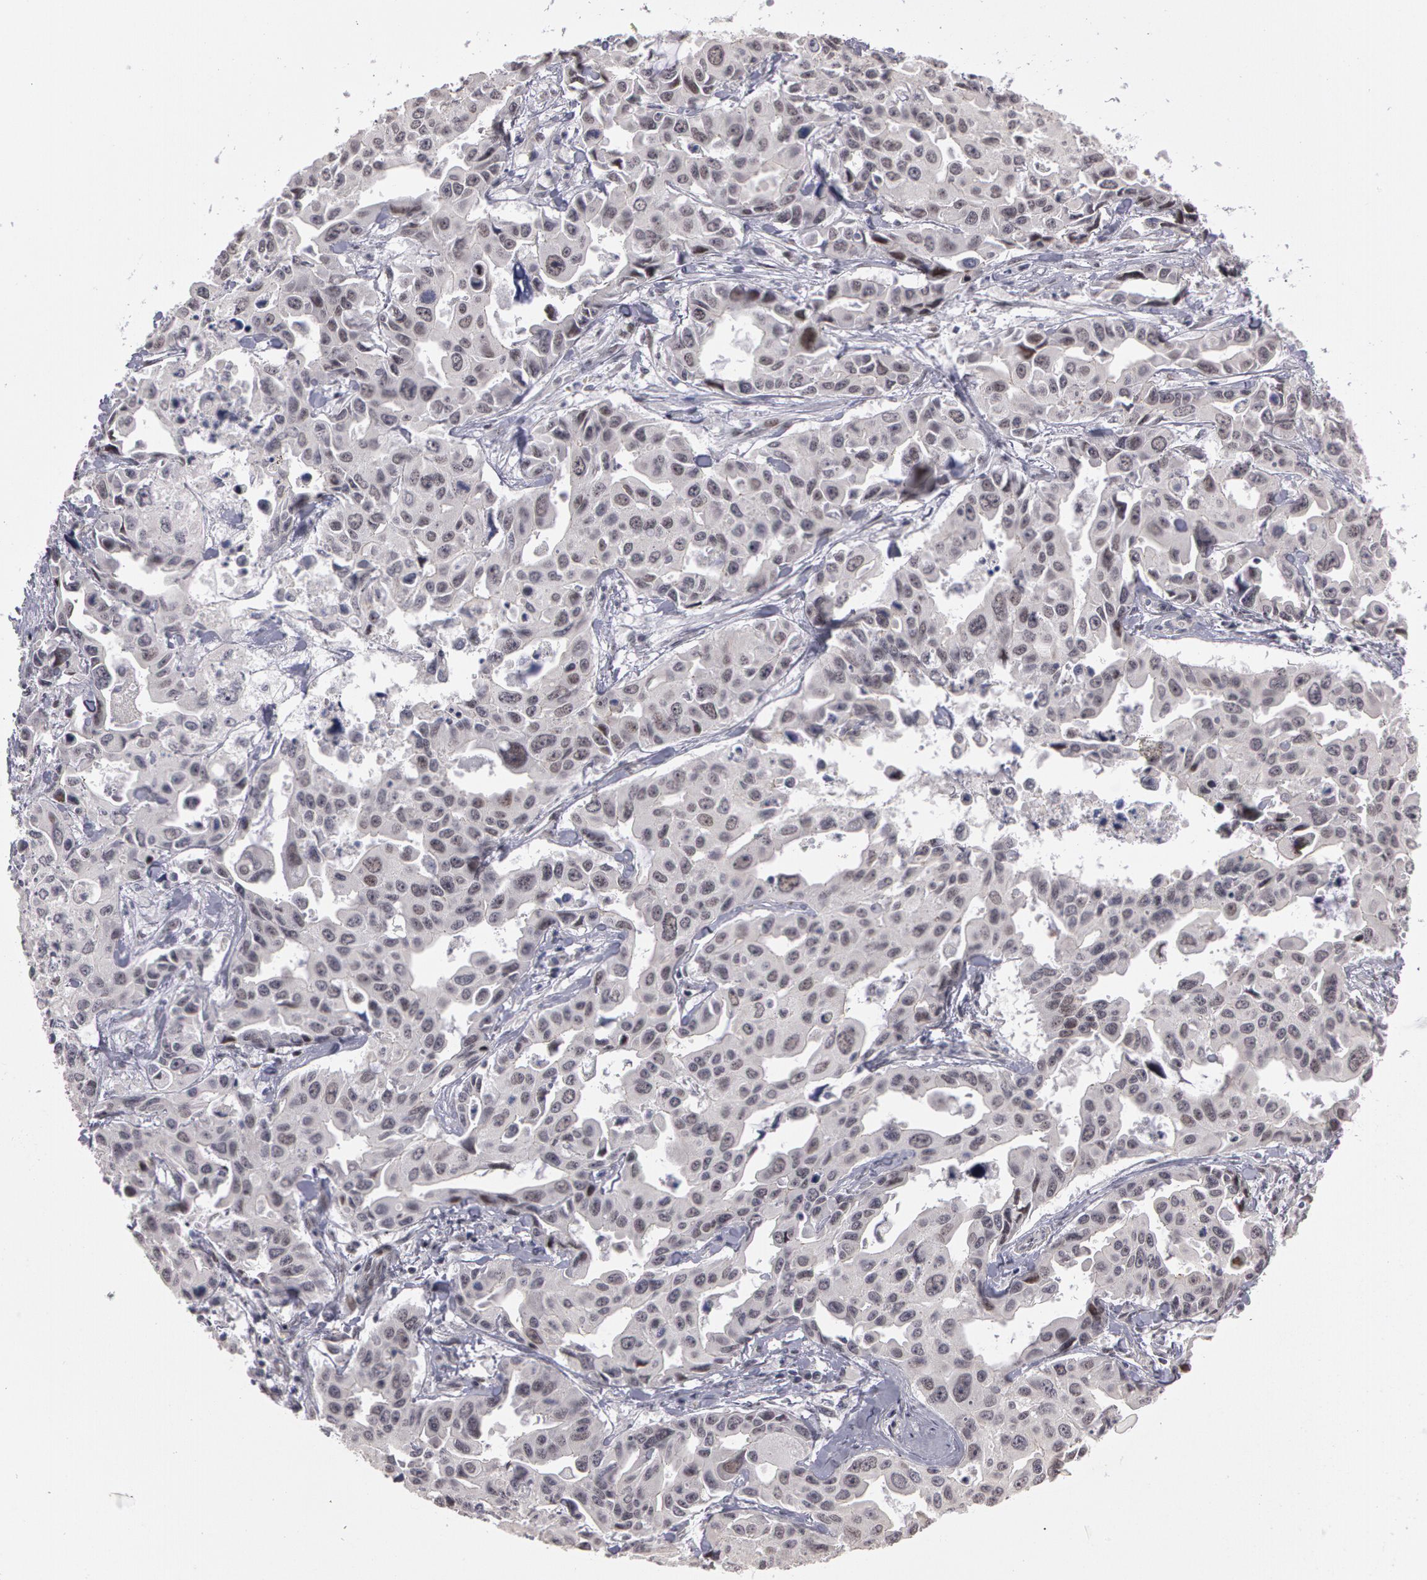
{"staining": {"intensity": "weak", "quantity": "<25%", "location": "nuclear"}, "tissue": "lung cancer", "cell_type": "Tumor cells", "image_type": "cancer", "snomed": [{"axis": "morphology", "description": "Adenocarcinoma, NOS"}, {"axis": "topography", "description": "Lung"}], "caption": "A high-resolution histopathology image shows immunohistochemistry (IHC) staining of lung cancer, which demonstrates no significant staining in tumor cells.", "gene": "PRICKLE1", "patient": {"sex": "male", "age": 64}}